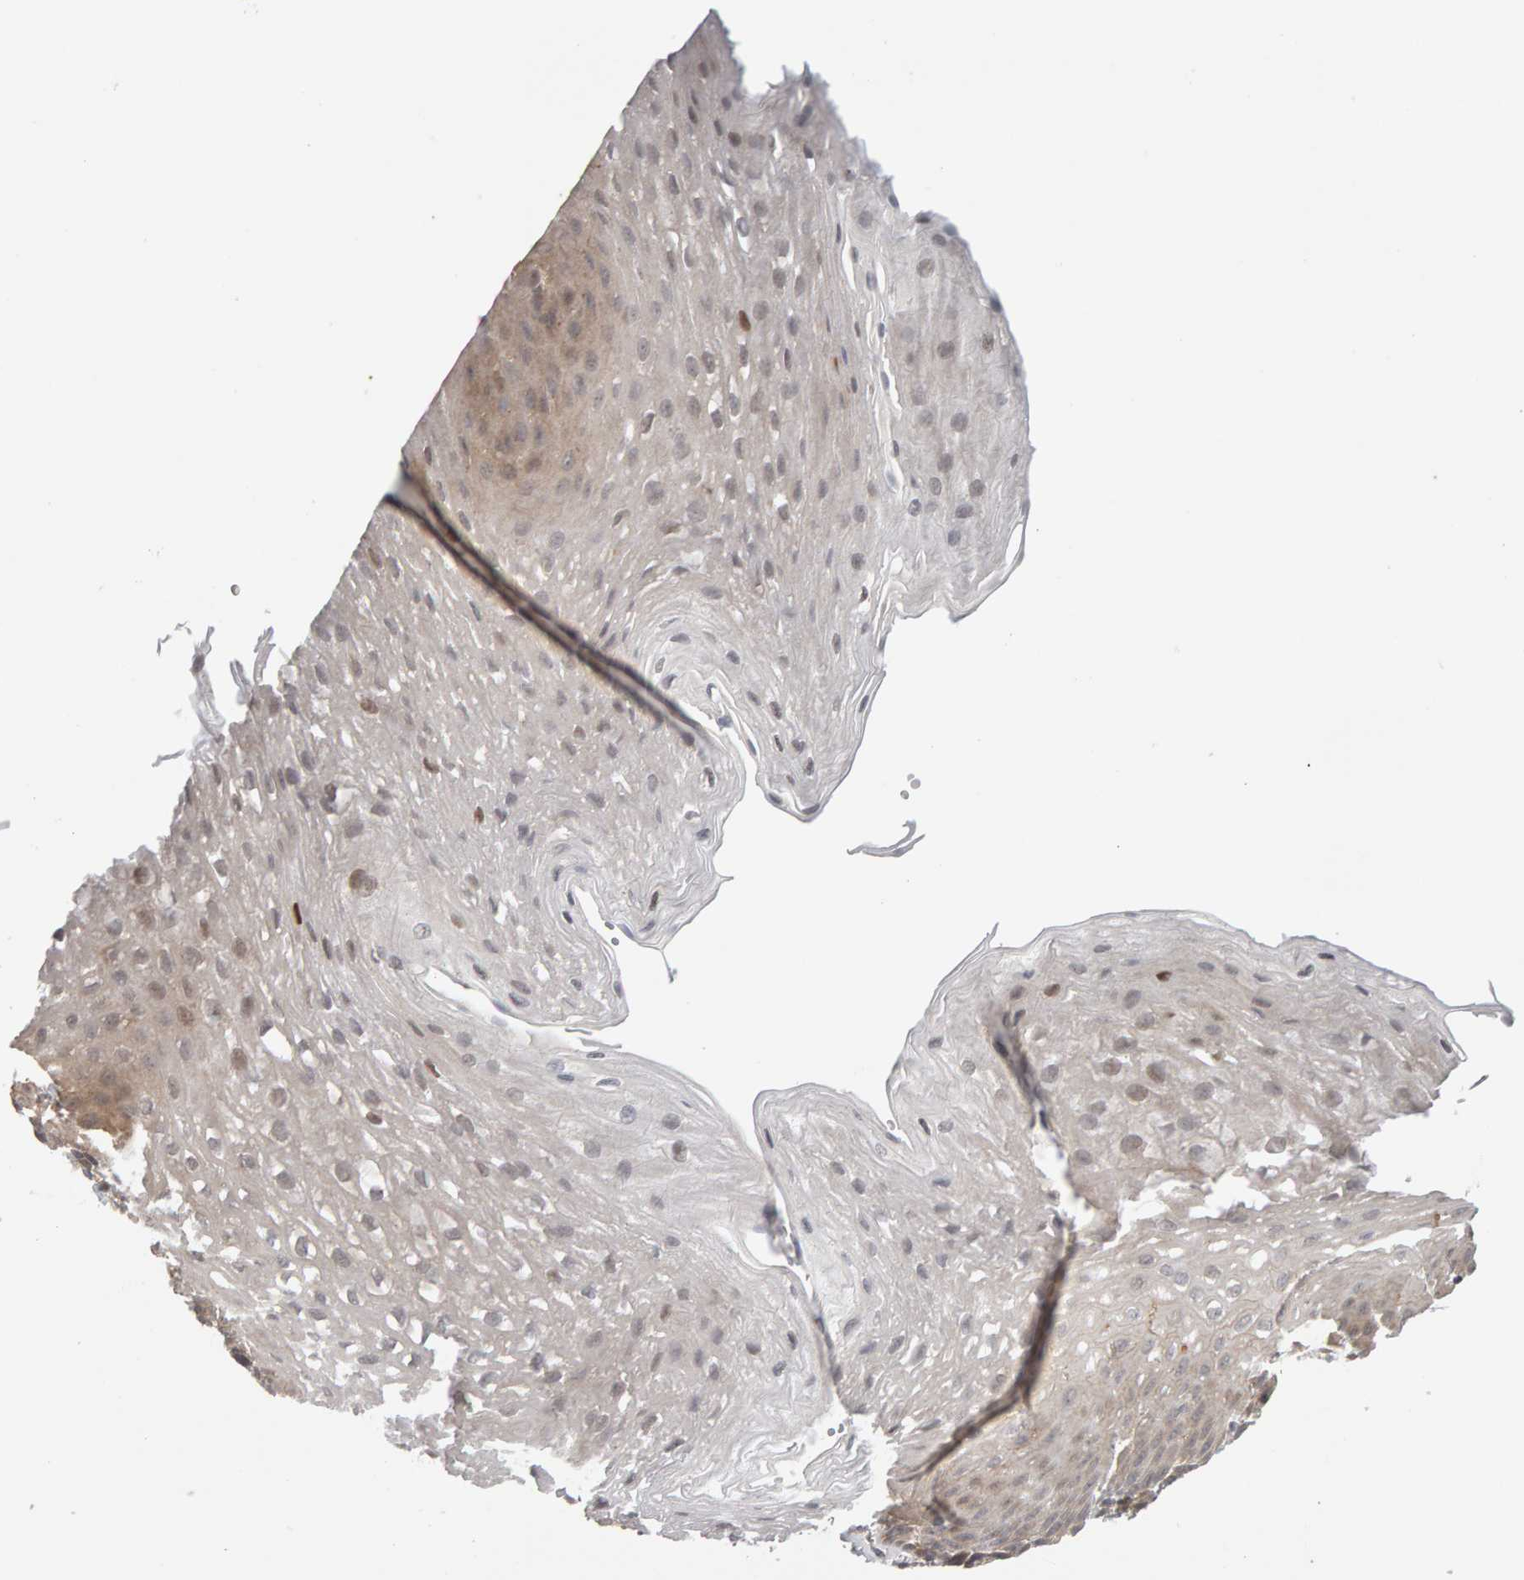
{"staining": {"intensity": "weak", "quantity": "<25%", "location": "cytoplasmic/membranous"}, "tissue": "esophagus", "cell_type": "Squamous epithelial cells", "image_type": "normal", "snomed": [{"axis": "morphology", "description": "Normal tissue, NOS"}, {"axis": "topography", "description": "Esophagus"}], "caption": "Immunohistochemistry (IHC) photomicrograph of unremarkable esophagus stained for a protein (brown), which reveals no expression in squamous epithelial cells. (Brightfield microscopy of DAB IHC at high magnification).", "gene": "MSRA", "patient": {"sex": "female", "age": 66}}